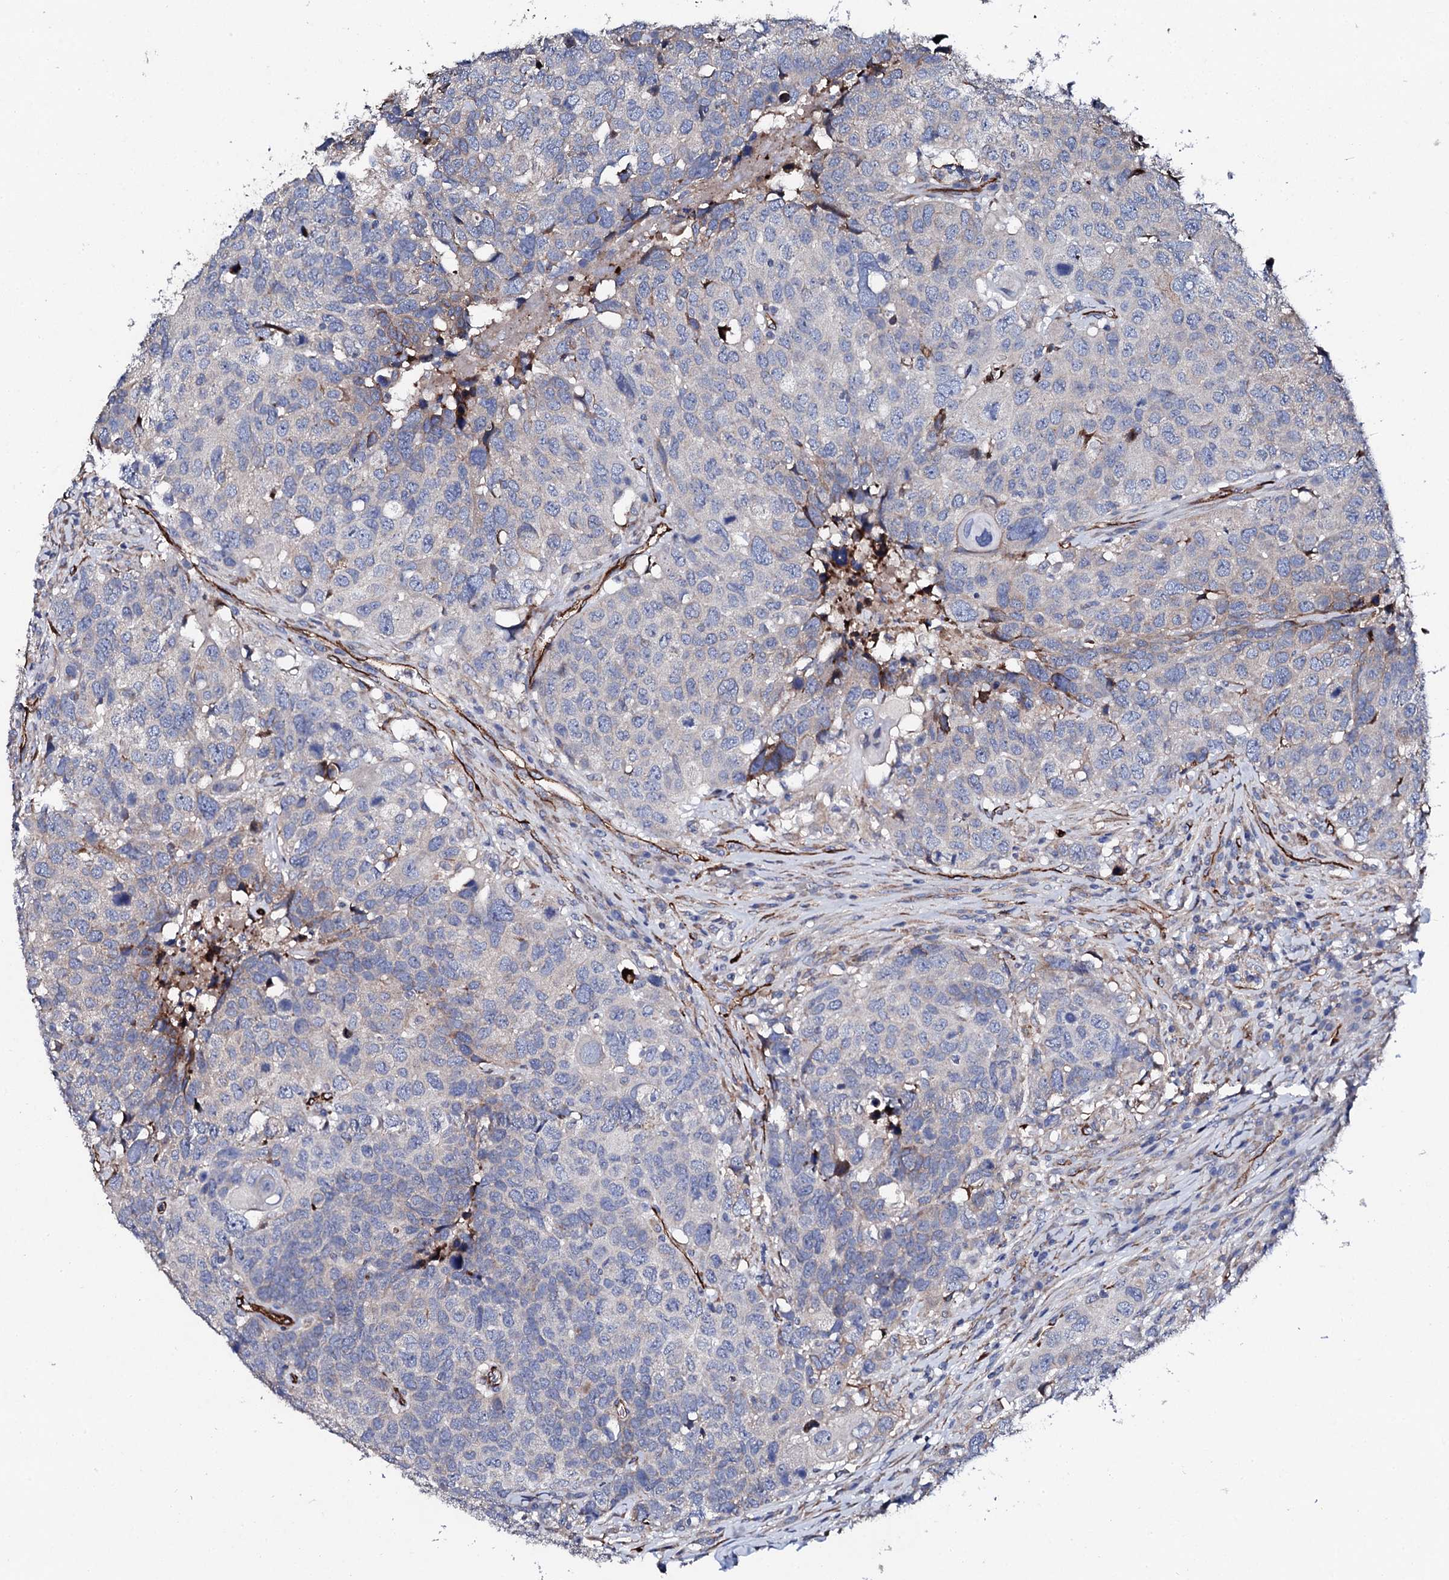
{"staining": {"intensity": "negative", "quantity": "none", "location": "none"}, "tissue": "head and neck cancer", "cell_type": "Tumor cells", "image_type": "cancer", "snomed": [{"axis": "morphology", "description": "Squamous cell carcinoma, NOS"}, {"axis": "topography", "description": "Head-Neck"}], "caption": "This is an IHC micrograph of squamous cell carcinoma (head and neck). There is no expression in tumor cells.", "gene": "DBX1", "patient": {"sex": "male", "age": 66}}